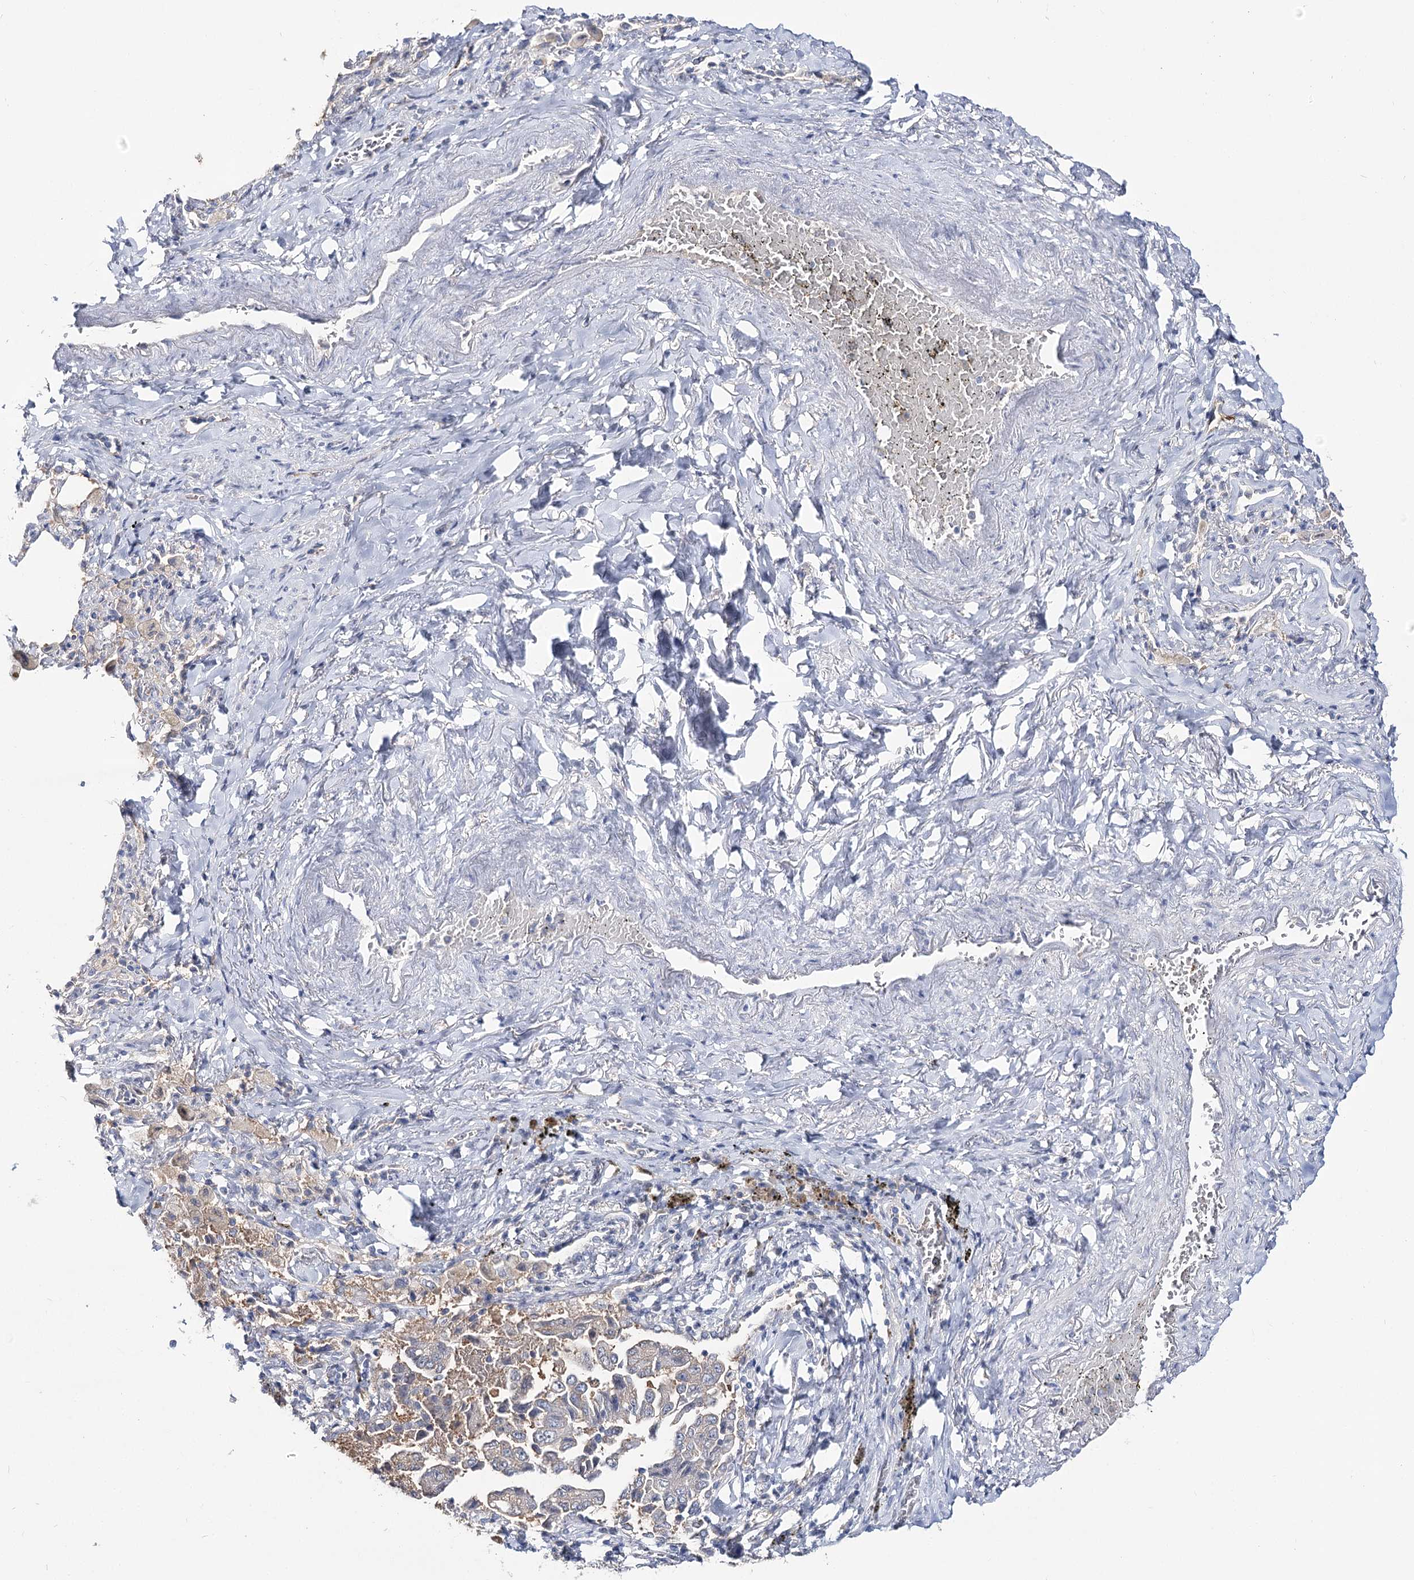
{"staining": {"intensity": "negative", "quantity": "none", "location": "none"}, "tissue": "lung cancer", "cell_type": "Tumor cells", "image_type": "cancer", "snomed": [{"axis": "morphology", "description": "Adenocarcinoma, NOS"}, {"axis": "topography", "description": "Lung"}], "caption": "Immunohistochemistry (IHC) image of neoplastic tissue: lung adenocarcinoma stained with DAB (3,3'-diaminobenzidine) shows no significant protein staining in tumor cells.", "gene": "UGP2", "patient": {"sex": "female", "age": 51}}